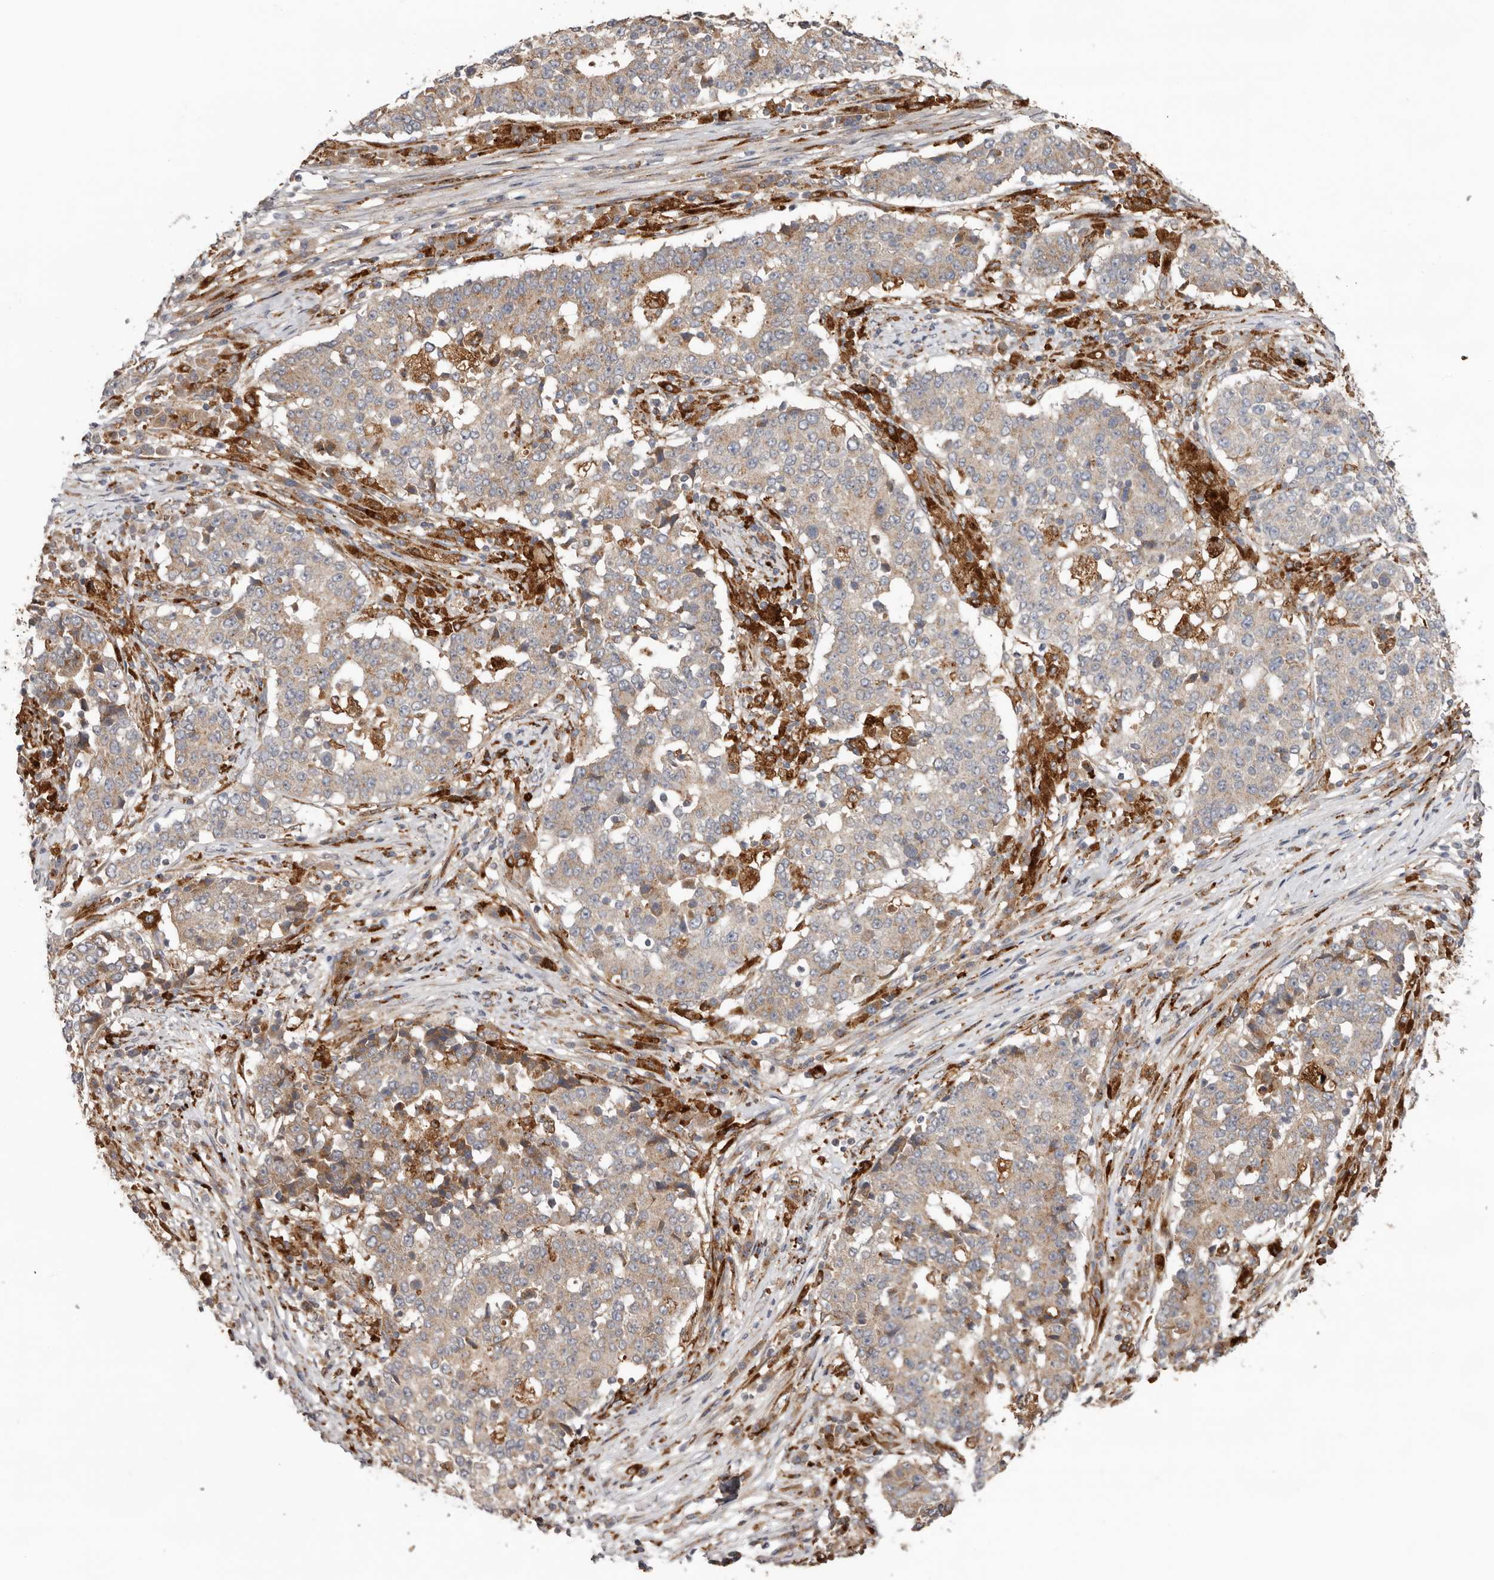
{"staining": {"intensity": "weak", "quantity": "25%-75%", "location": "cytoplasmic/membranous"}, "tissue": "stomach cancer", "cell_type": "Tumor cells", "image_type": "cancer", "snomed": [{"axis": "morphology", "description": "Adenocarcinoma, NOS"}, {"axis": "topography", "description": "Stomach"}], "caption": "Human stomach cancer stained for a protein (brown) reveals weak cytoplasmic/membranous positive positivity in about 25%-75% of tumor cells.", "gene": "GRN", "patient": {"sex": "male", "age": 59}}